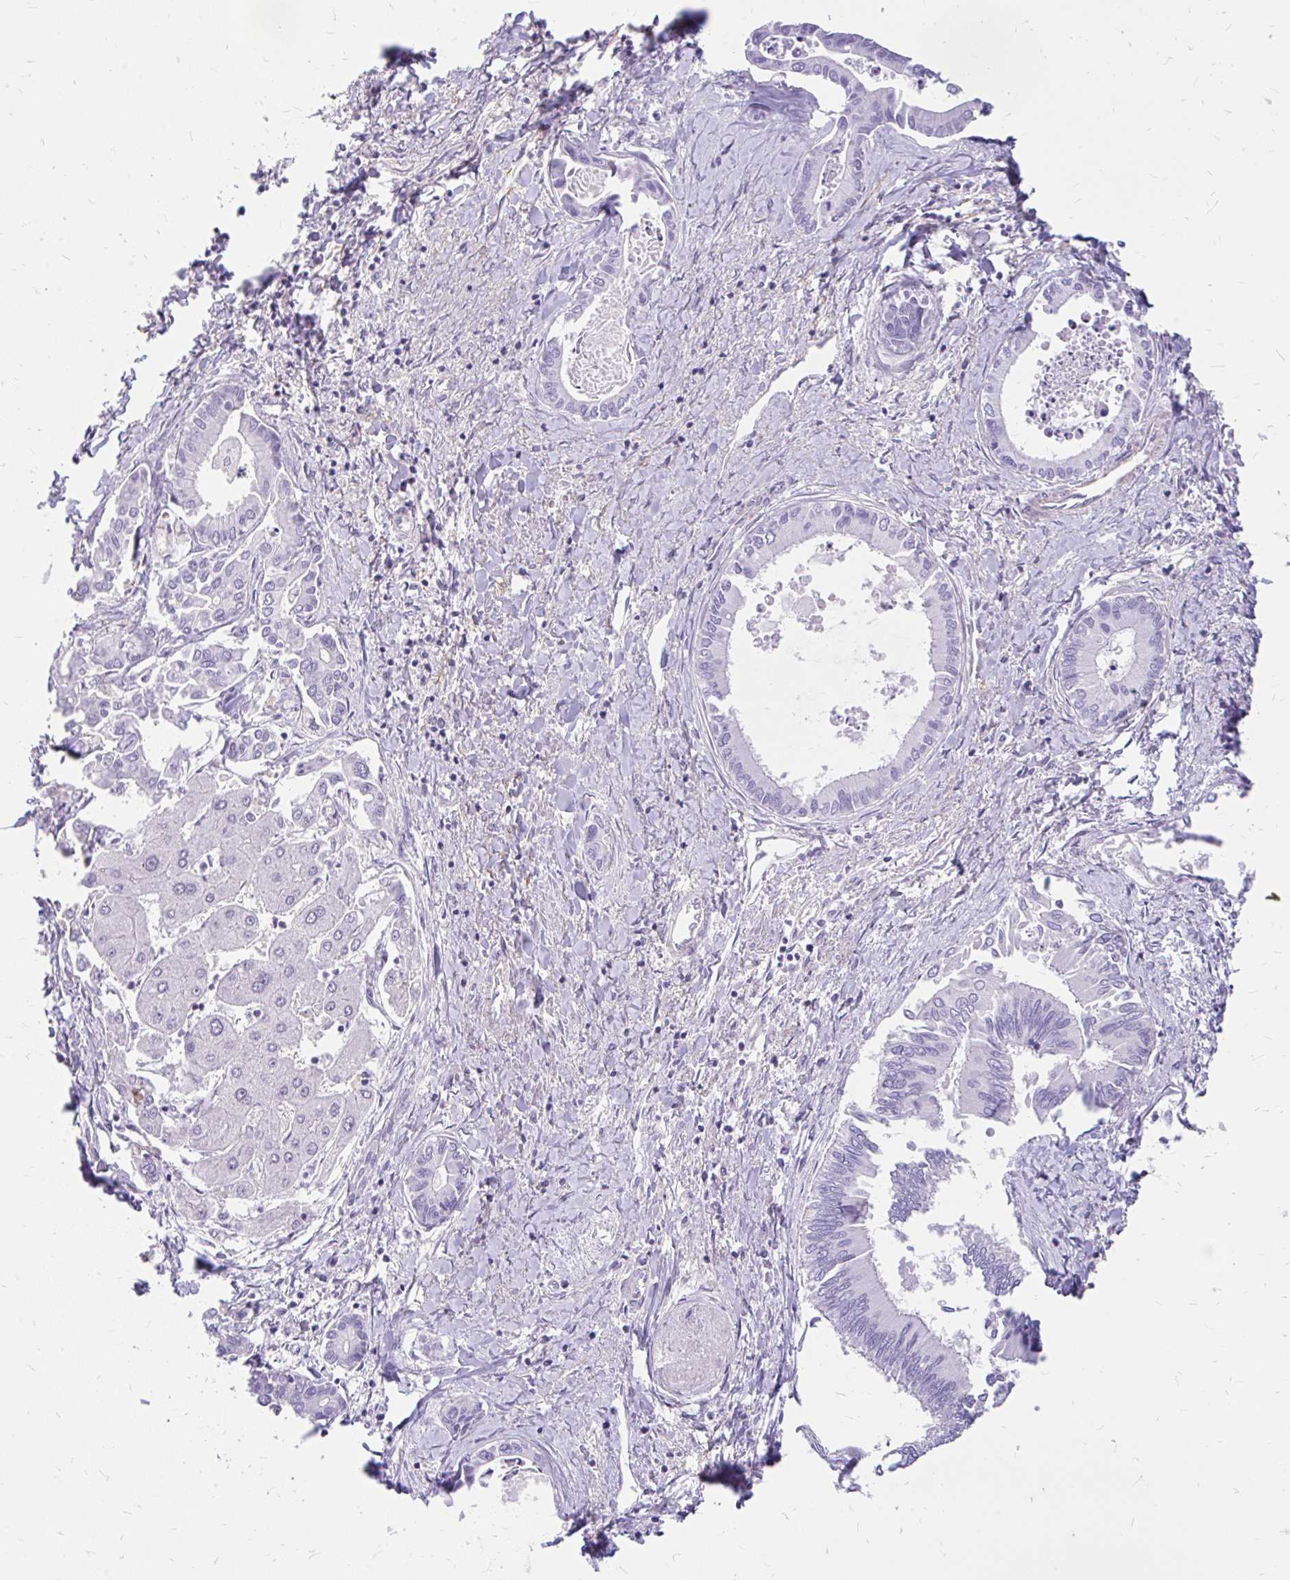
{"staining": {"intensity": "negative", "quantity": "none", "location": "none"}, "tissue": "liver cancer", "cell_type": "Tumor cells", "image_type": "cancer", "snomed": [{"axis": "morphology", "description": "Cholangiocarcinoma"}, {"axis": "topography", "description": "Liver"}], "caption": "Immunohistochemistry histopathology image of human cholangiocarcinoma (liver) stained for a protein (brown), which exhibits no positivity in tumor cells.", "gene": "FAM83C", "patient": {"sex": "male", "age": 66}}